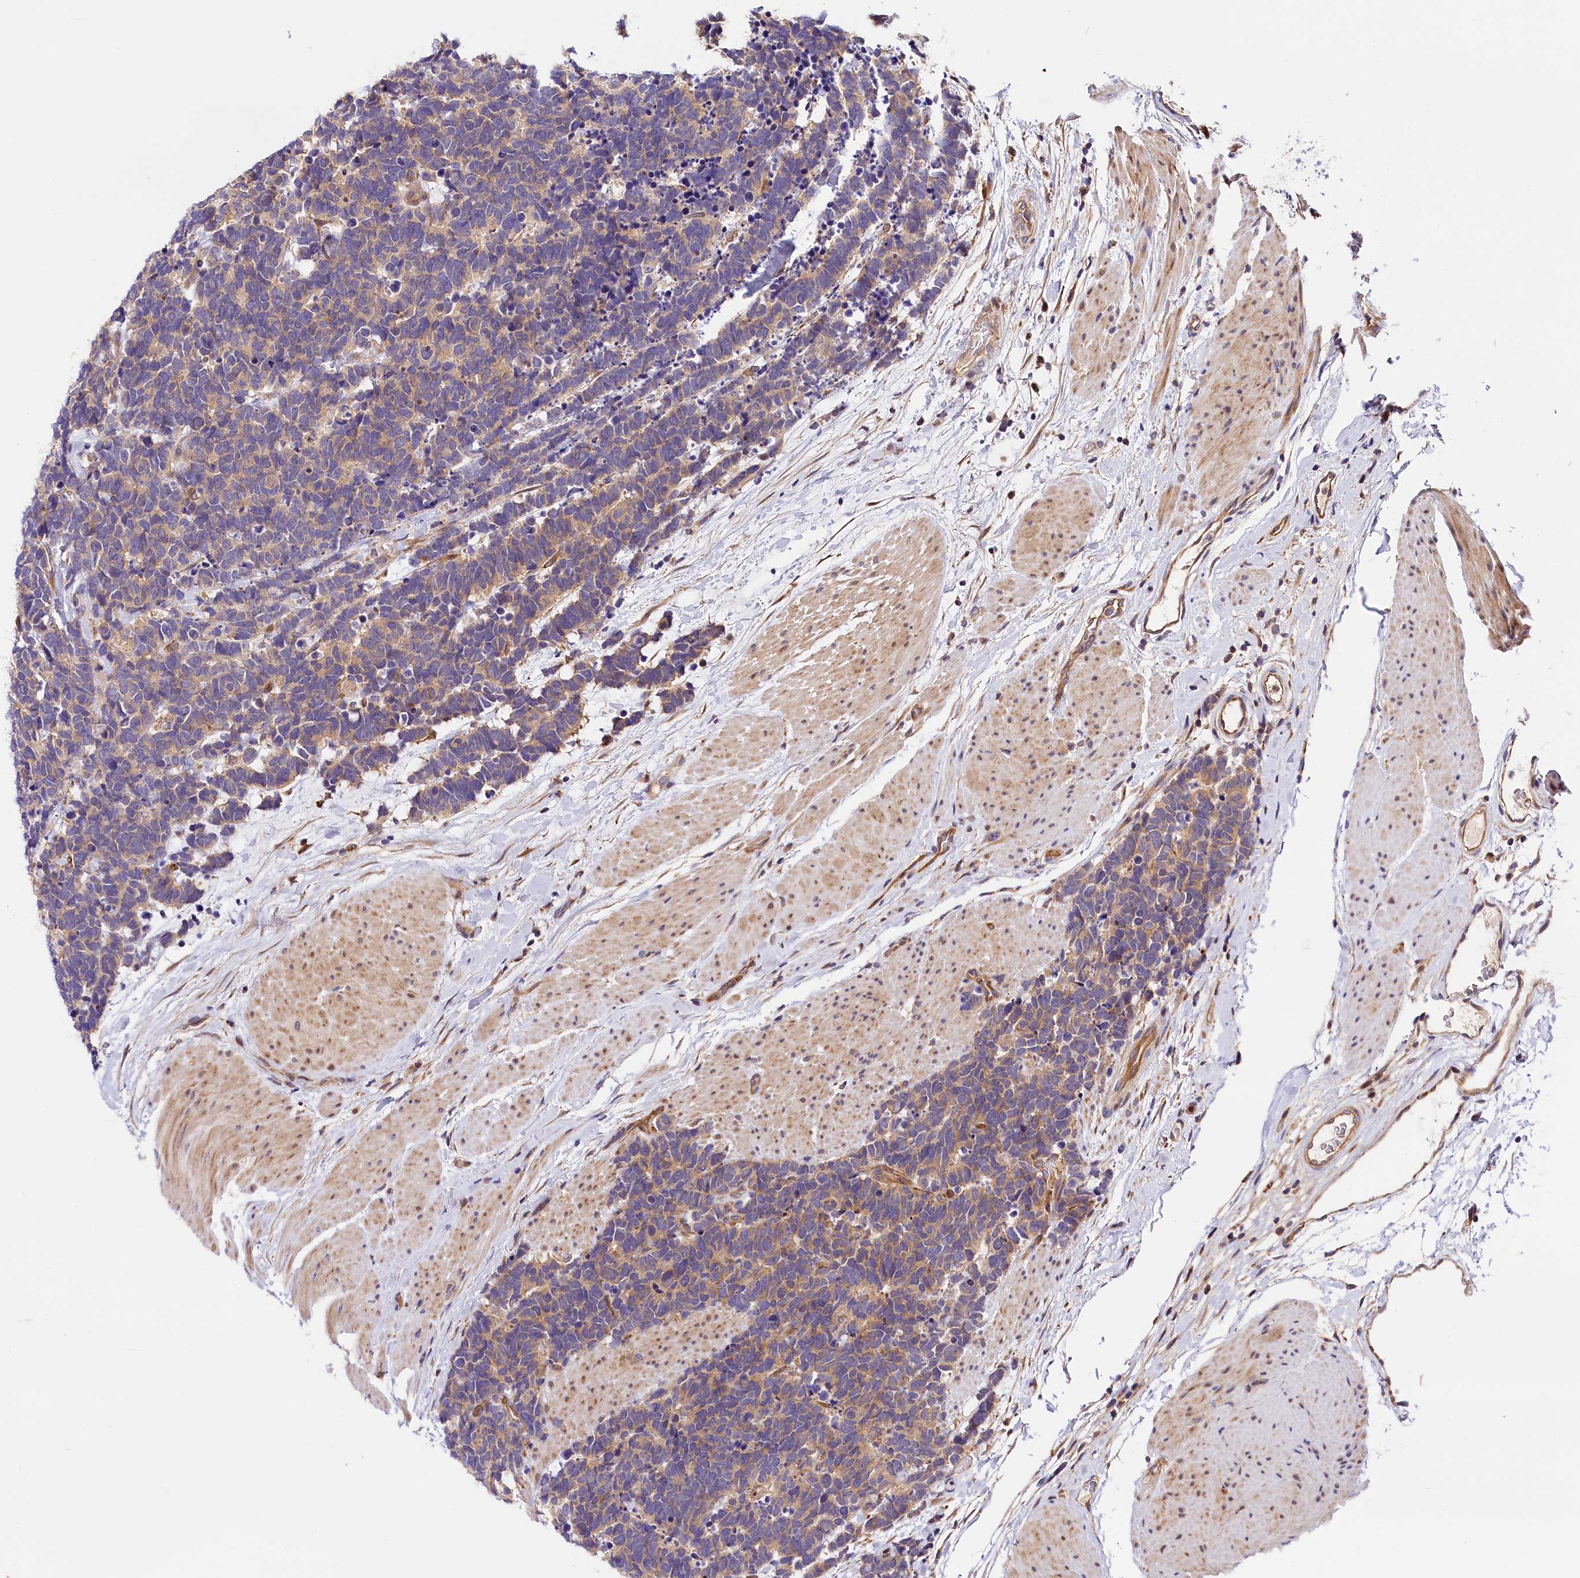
{"staining": {"intensity": "weak", "quantity": "<25%", "location": "cytoplasmic/membranous"}, "tissue": "carcinoid", "cell_type": "Tumor cells", "image_type": "cancer", "snomed": [{"axis": "morphology", "description": "Carcinoma, NOS"}, {"axis": "morphology", "description": "Carcinoid, malignant, NOS"}, {"axis": "topography", "description": "Urinary bladder"}], "caption": "Immunohistochemistry micrograph of neoplastic tissue: human carcinoid stained with DAB shows no significant protein expression in tumor cells.", "gene": "ARMC6", "patient": {"sex": "male", "age": 57}}